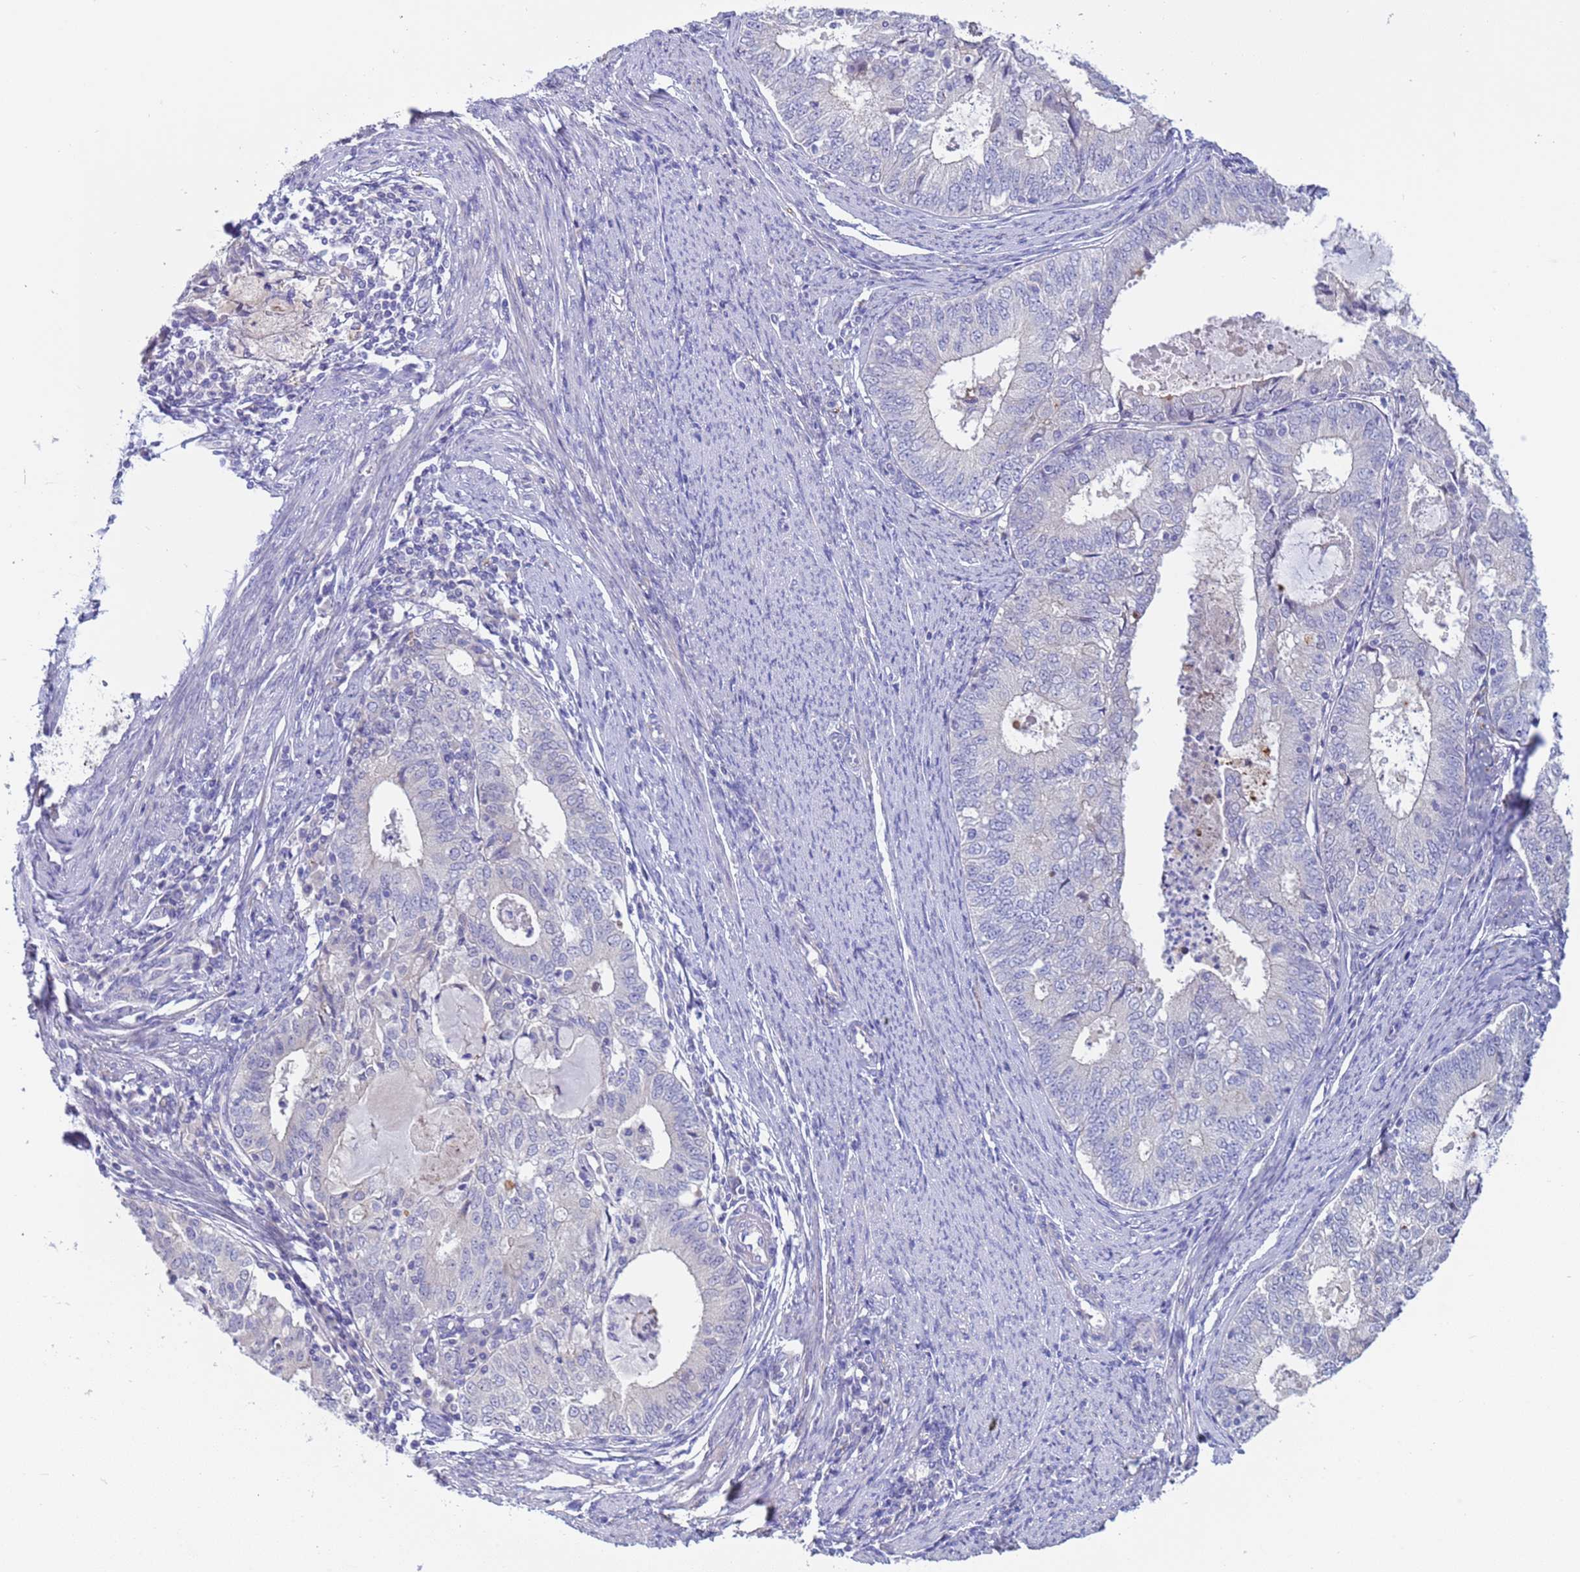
{"staining": {"intensity": "negative", "quantity": "none", "location": "none"}, "tissue": "endometrial cancer", "cell_type": "Tumor cells", "image_type": "cancer", "snomed": [{"axis": "morphology", "description": "Adenocarcinoma, NOS"}, {"axis": "topography", "description": "Endometrium"}], "caption": "Endometrial adenocarcinoma was stained to show a protein in brown. There is no significant expression in tumor cells. (Immunohistochemistry (ihc), brightfield microscopy, high magnification).", "gene": "C4orf46", "patient": {"sex": "female", "age": 57}}